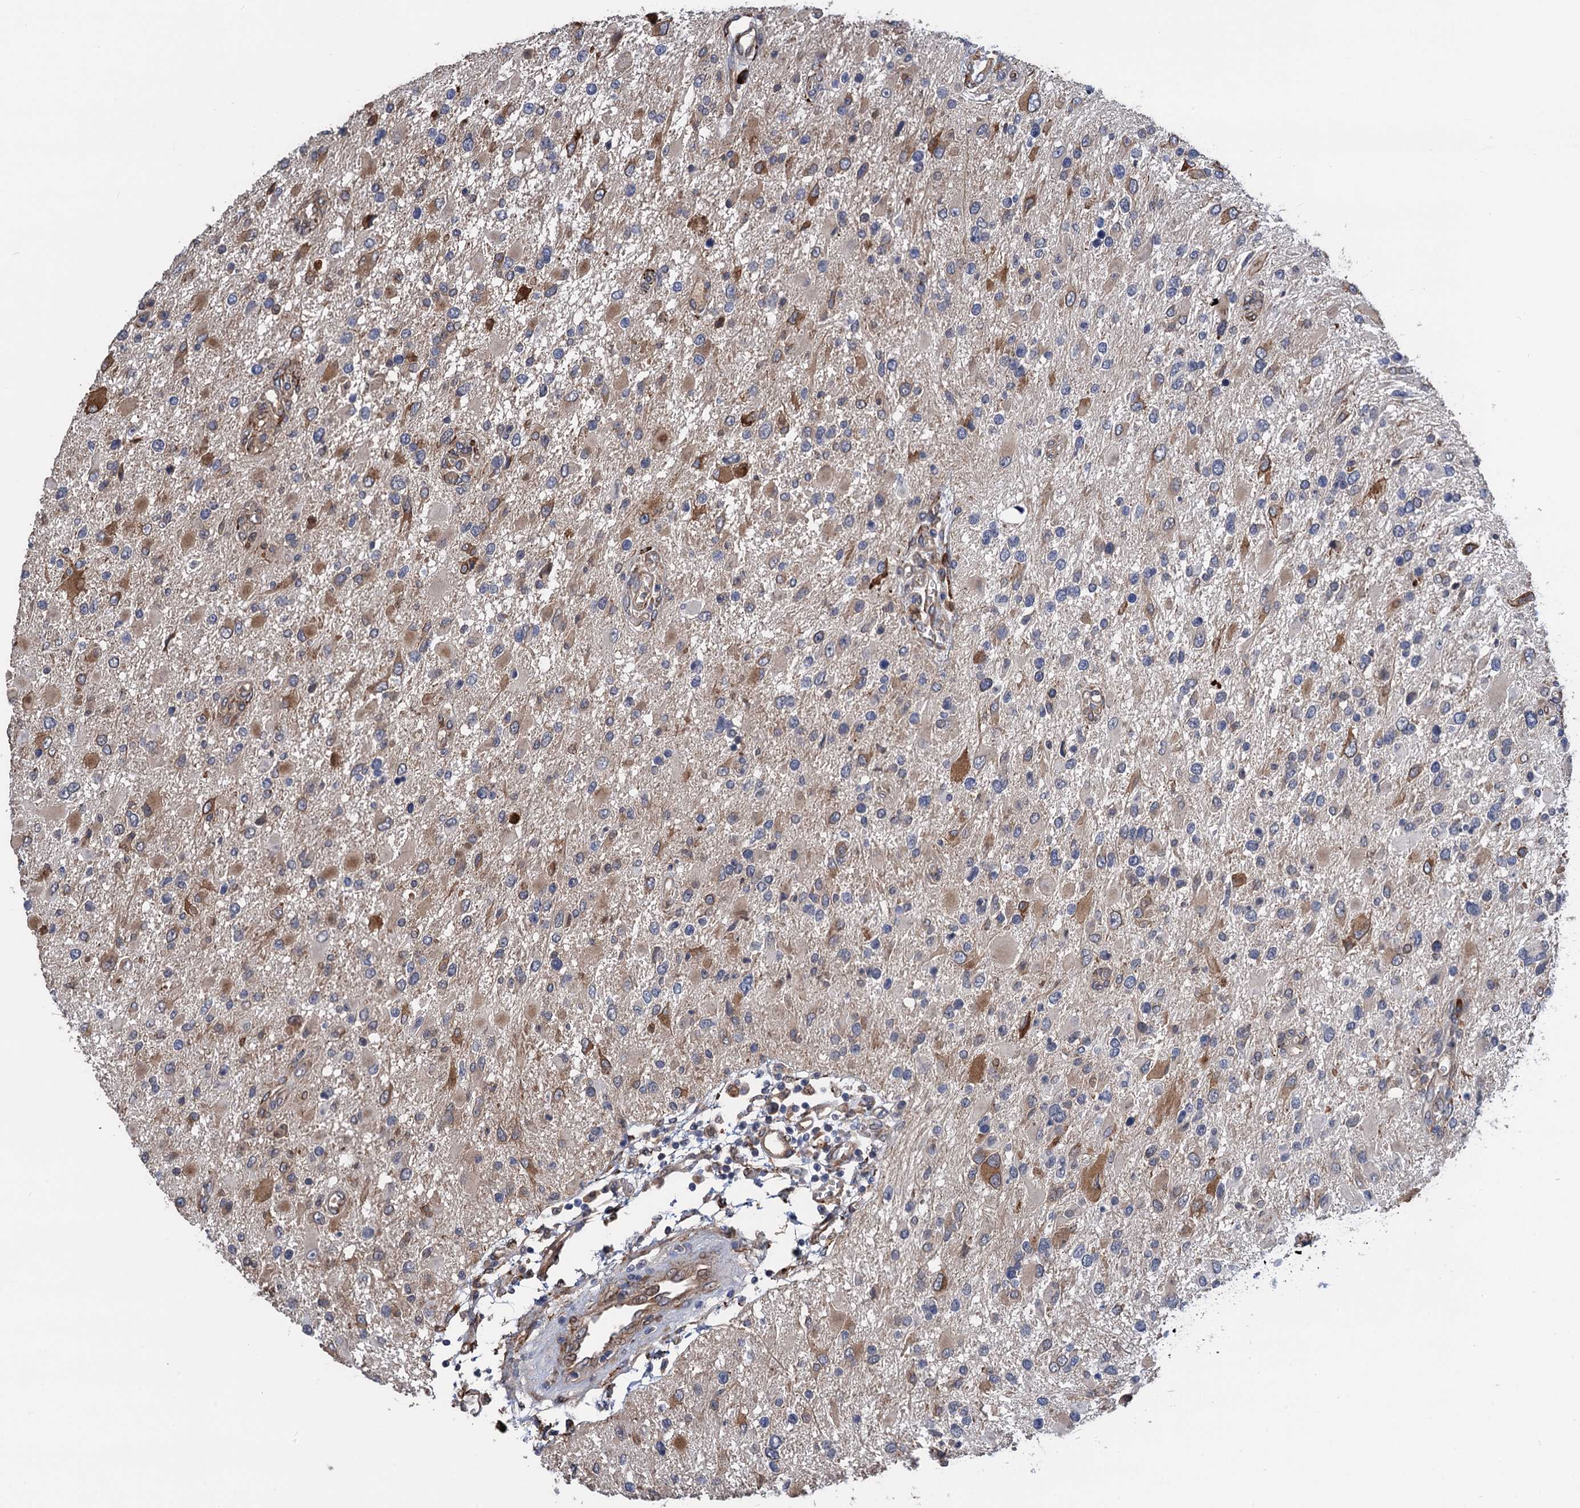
{"staining": {"intensity": "moderate", "quantity": "<25%", "location": "cytoplasmic/membranous"}, "tissue": "glioma", "cell_type": "Tumor cells", "image_type": "cancer", "snomed": [{"axis": "morphology", "description": "Glioma, malignant, High grade"}, {"axis": "topography", "description": "Brain"}], "caption": "Glioma stained for a protein displays moderate cytoplasmic/membranous positivity in tumor cells.", "gene": "CNNM1", "patient": {"sex": "male", "age": 53}}